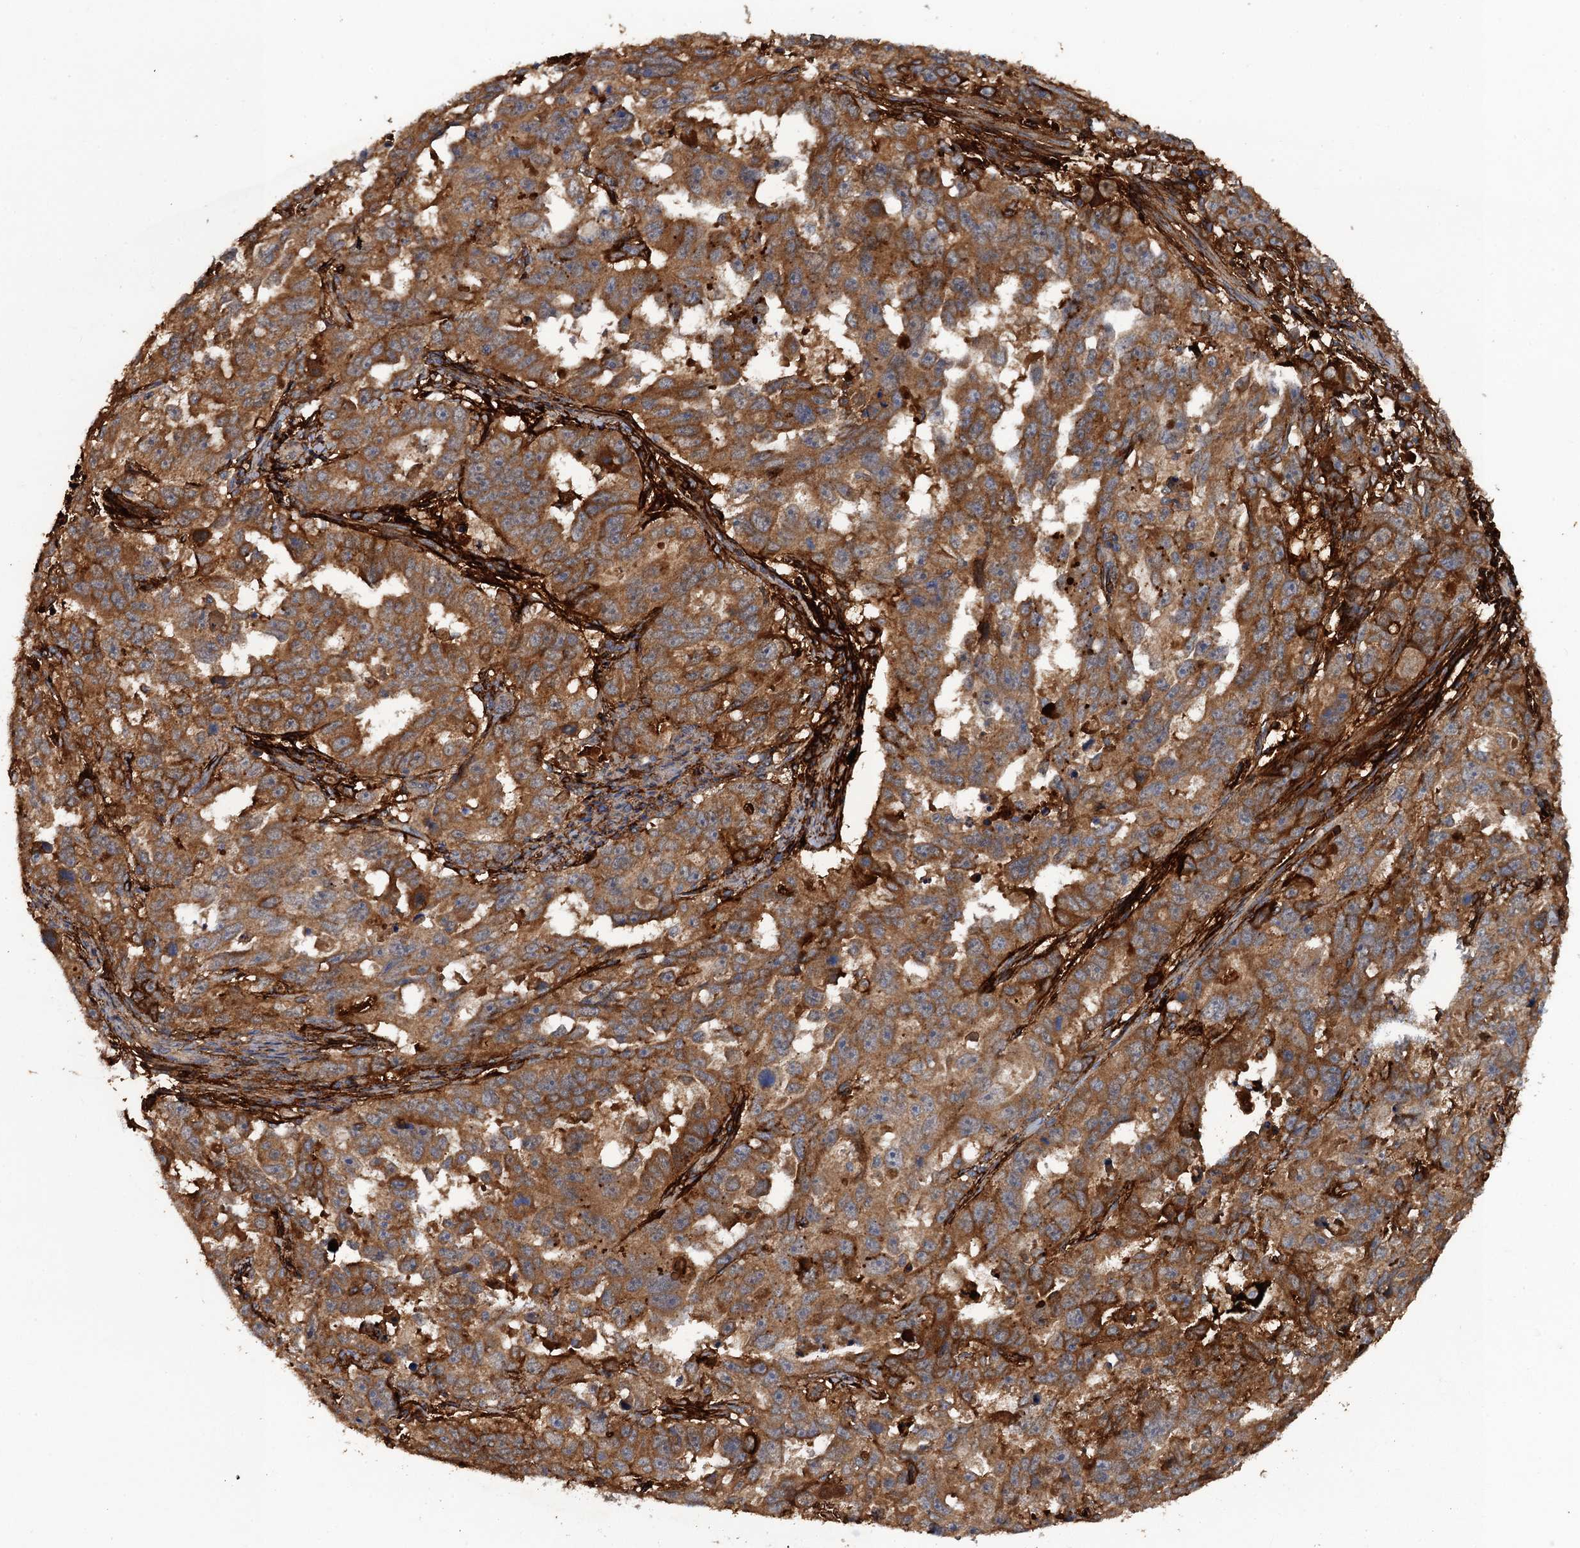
{"staining": {"intensity": "moderate", "quantity": ">75%", "location": "cytoplasmic/membranous"}, "tissue": "endometrial cancer", "cell_type": "Tumor cells", "image_type": "cancer", "snomed": [{"axis": "morphology", "description": "Adenocarcinoma, NOS"}, {"axis": "topography", "description": "Endometrium"}], "caption": "Immunohistochemical staining of human endometrial cancer exhibits medium levels of moderate cytoplasmic/membranous protein expression in approximately >75% of tumor cells.", "gene": "HAPLN3", "patient": {"sex": "female", "age": 65}}